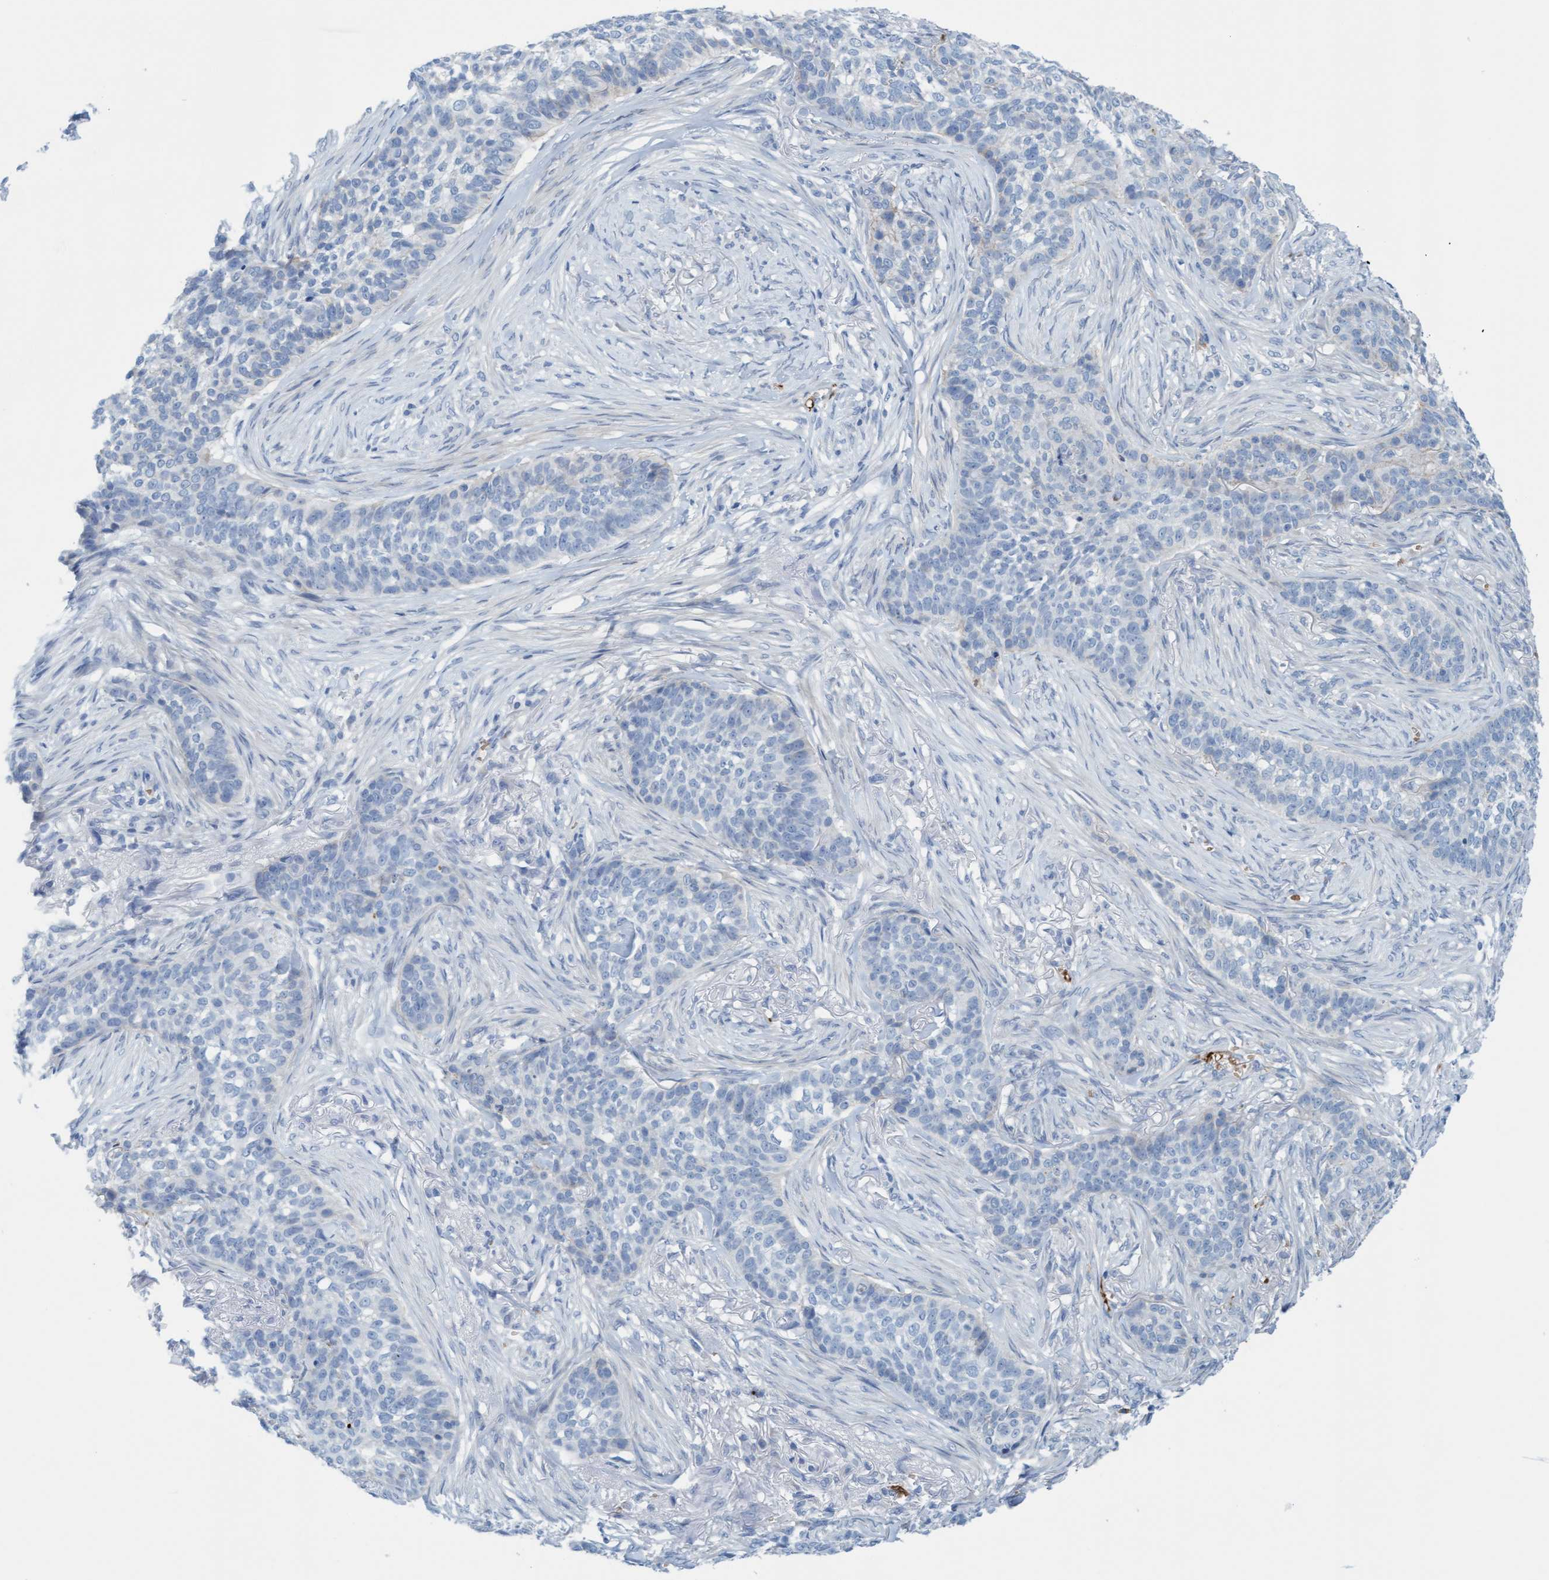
{"staining": {"intensity": "negative", "quantity": "none", "location": "none"}, "tissue": "skin cancer", "cell_type": "Tumor cells", "image_type": "cancer", "snomed": [{"axis": "morphology", "description": "Basal cell carcinoma"}, {"axis": "topography", "description": "Skin"}], "caption": "A high-resolution micrograph shows immunohistochemistry staining of skin cancer (basal cell carcinoma), which exhibits no significant expression in tumor cells.", "gene": "P2RX5", "patient": {"sex": "male", "age": 85}}